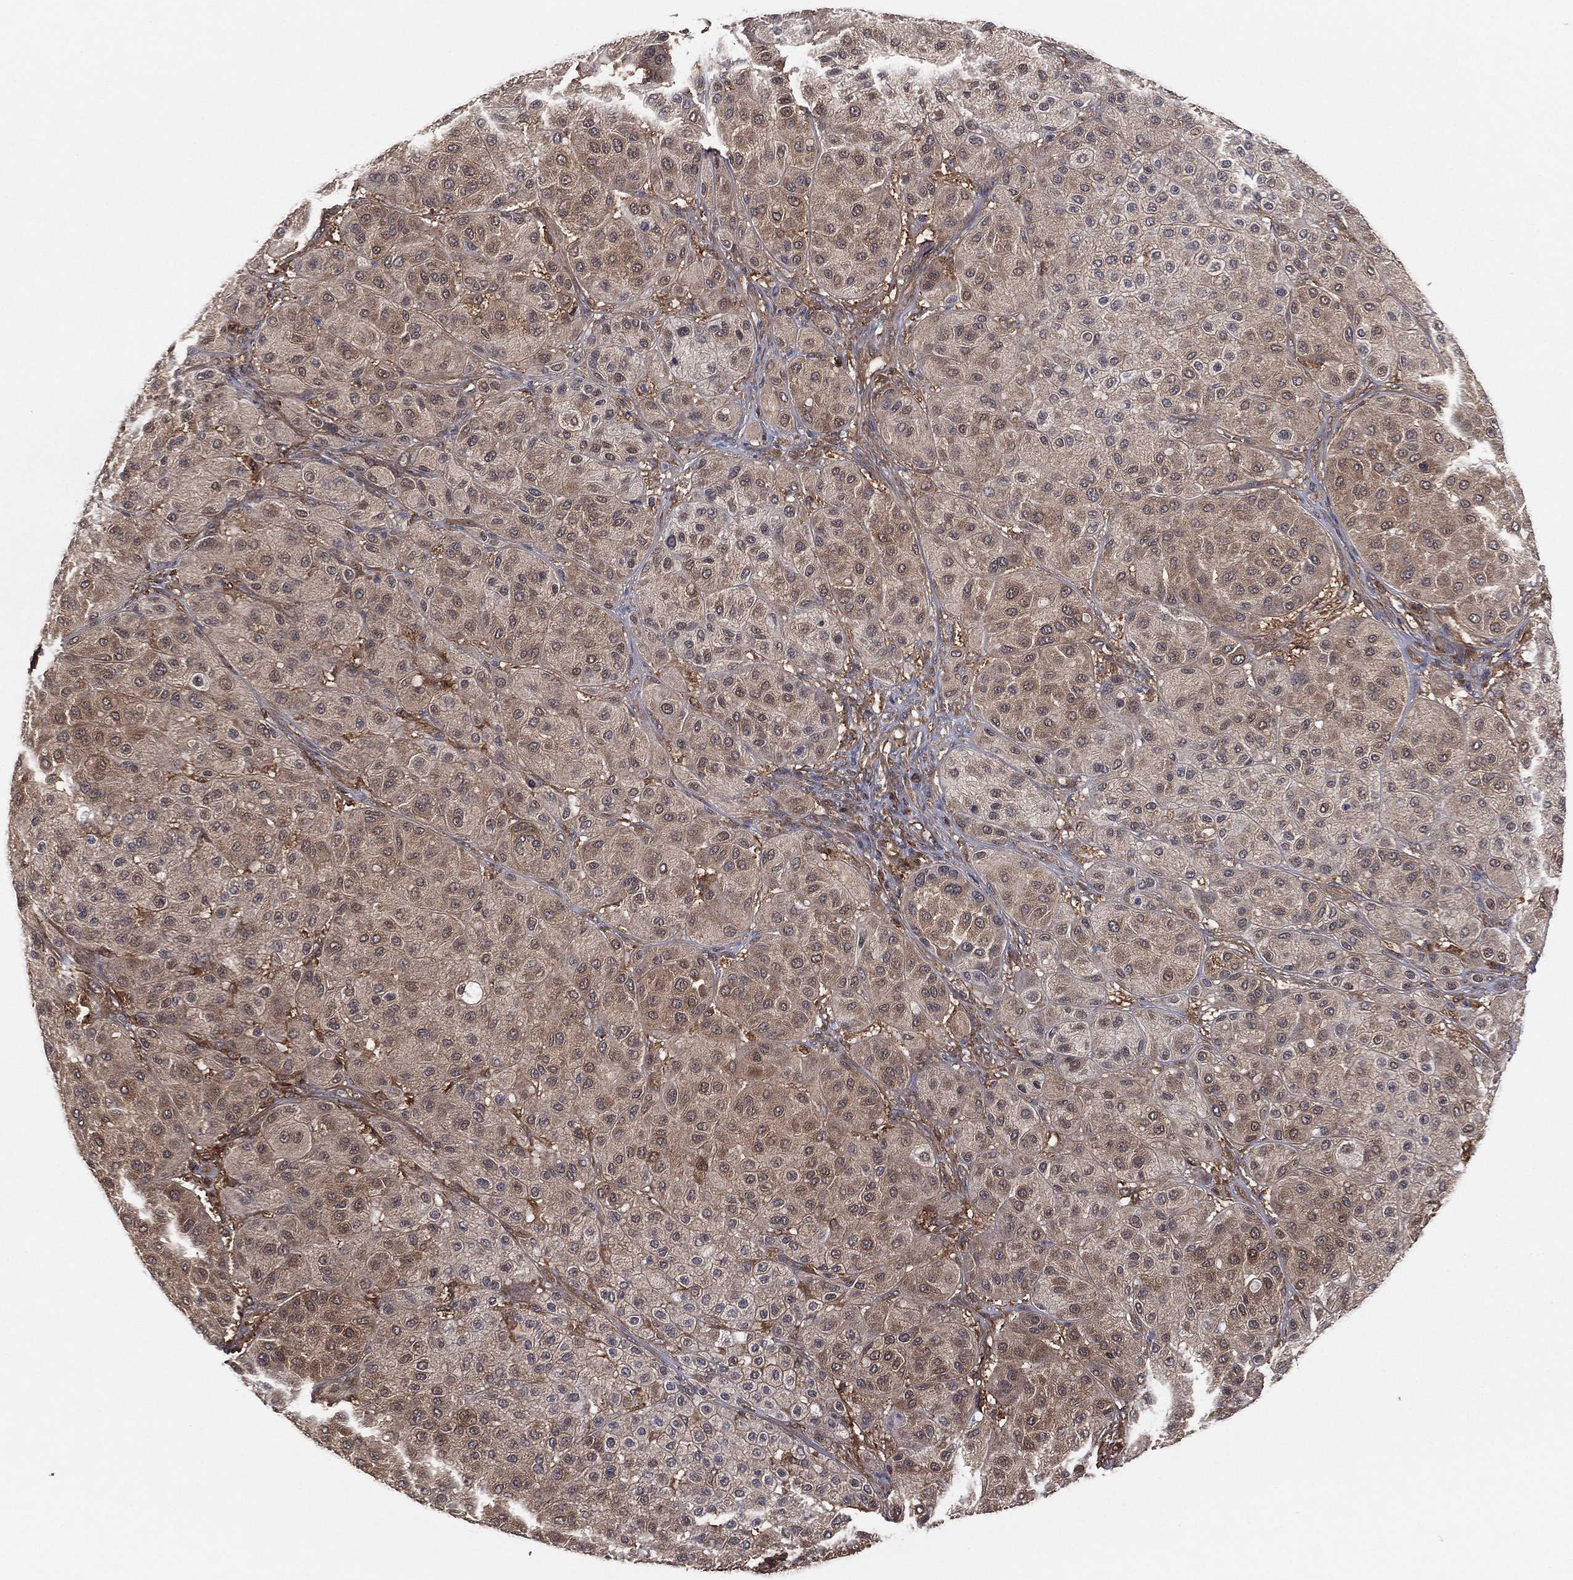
{"staining": {"intensity": "moderate", "quantity": "25%-75%", "location": "cytoplasmic/membranous"}, "tissue": "melanoma", "cell_type": "Tumor cells", "image_type": "cancer", "snomed": [{"axis": "morphology", "description": "Malignant melanoma, Metastatic site"}, {"axis": "topography", "description": "Smooth muscle"}], "caption": "Melanoma stained for a protein exhibits moderate cytoplasmic/membranous positivity in tumor cells.", "gene": "PSMG4", "patient": {"sex": "male", "age": 41}}